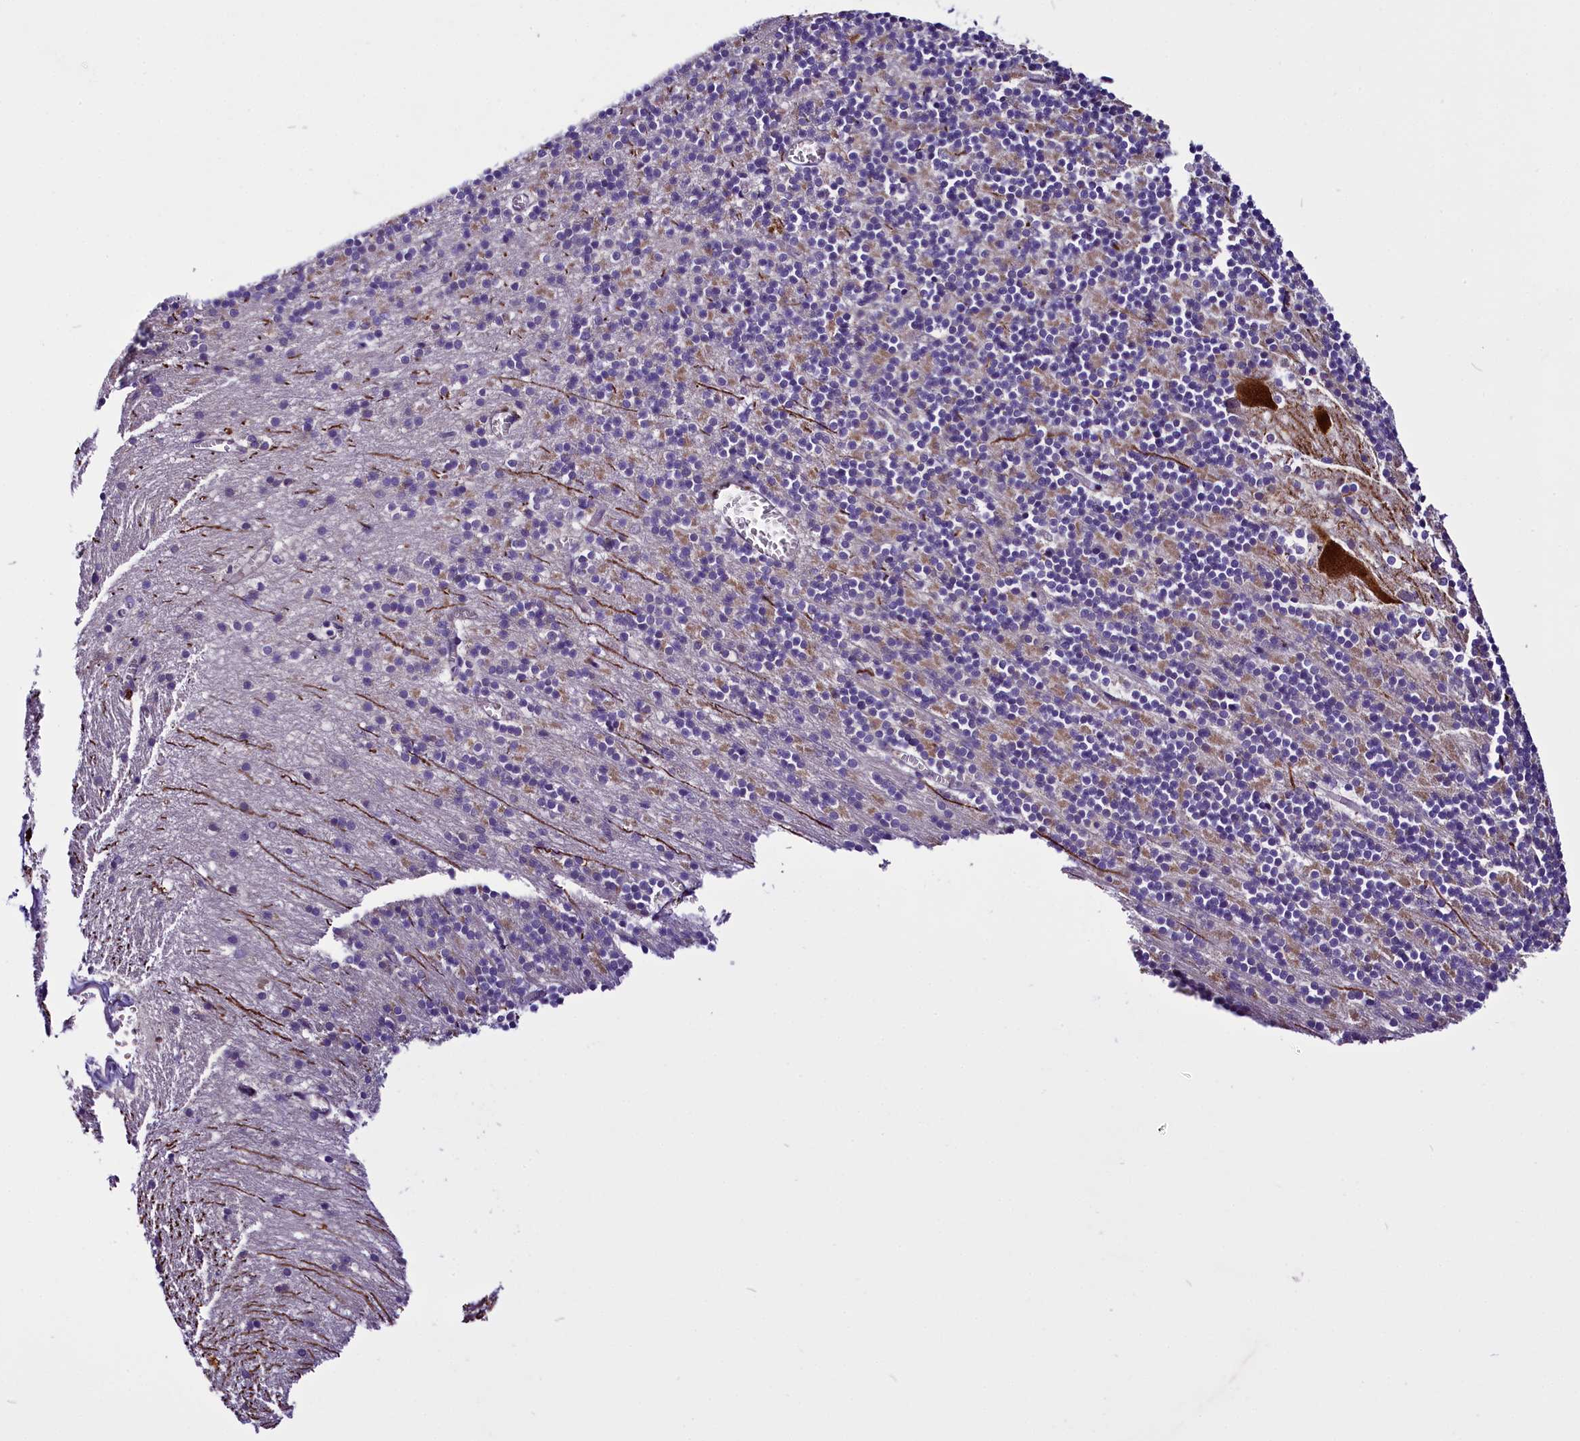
{"staining": {"intensity": "weak", "quantity": "<25%", "location": "cytoplasmic/membranous"}, "tissue": "cerebellum", "cell_type": "Cells in granular layer", "image_type": "normal", "snomed": [{"axis": "morphology", "description": "Normal tissue, NOS"}, {"axis": "topography", "description": "Cerebellum"}], "caption": "IHC image of unremarkable cerebellum: cerebellum stained with DAB (3,3'-diaminobenzidine) displays no significant protein staining in cells in granular layer. Brightfield microscopy of IHC stained with DAB (brown) and hematoxylin (blue), captured at high magnification.", "gene": "C9orf40", "patient": {"sex": "male", "age": 54}}